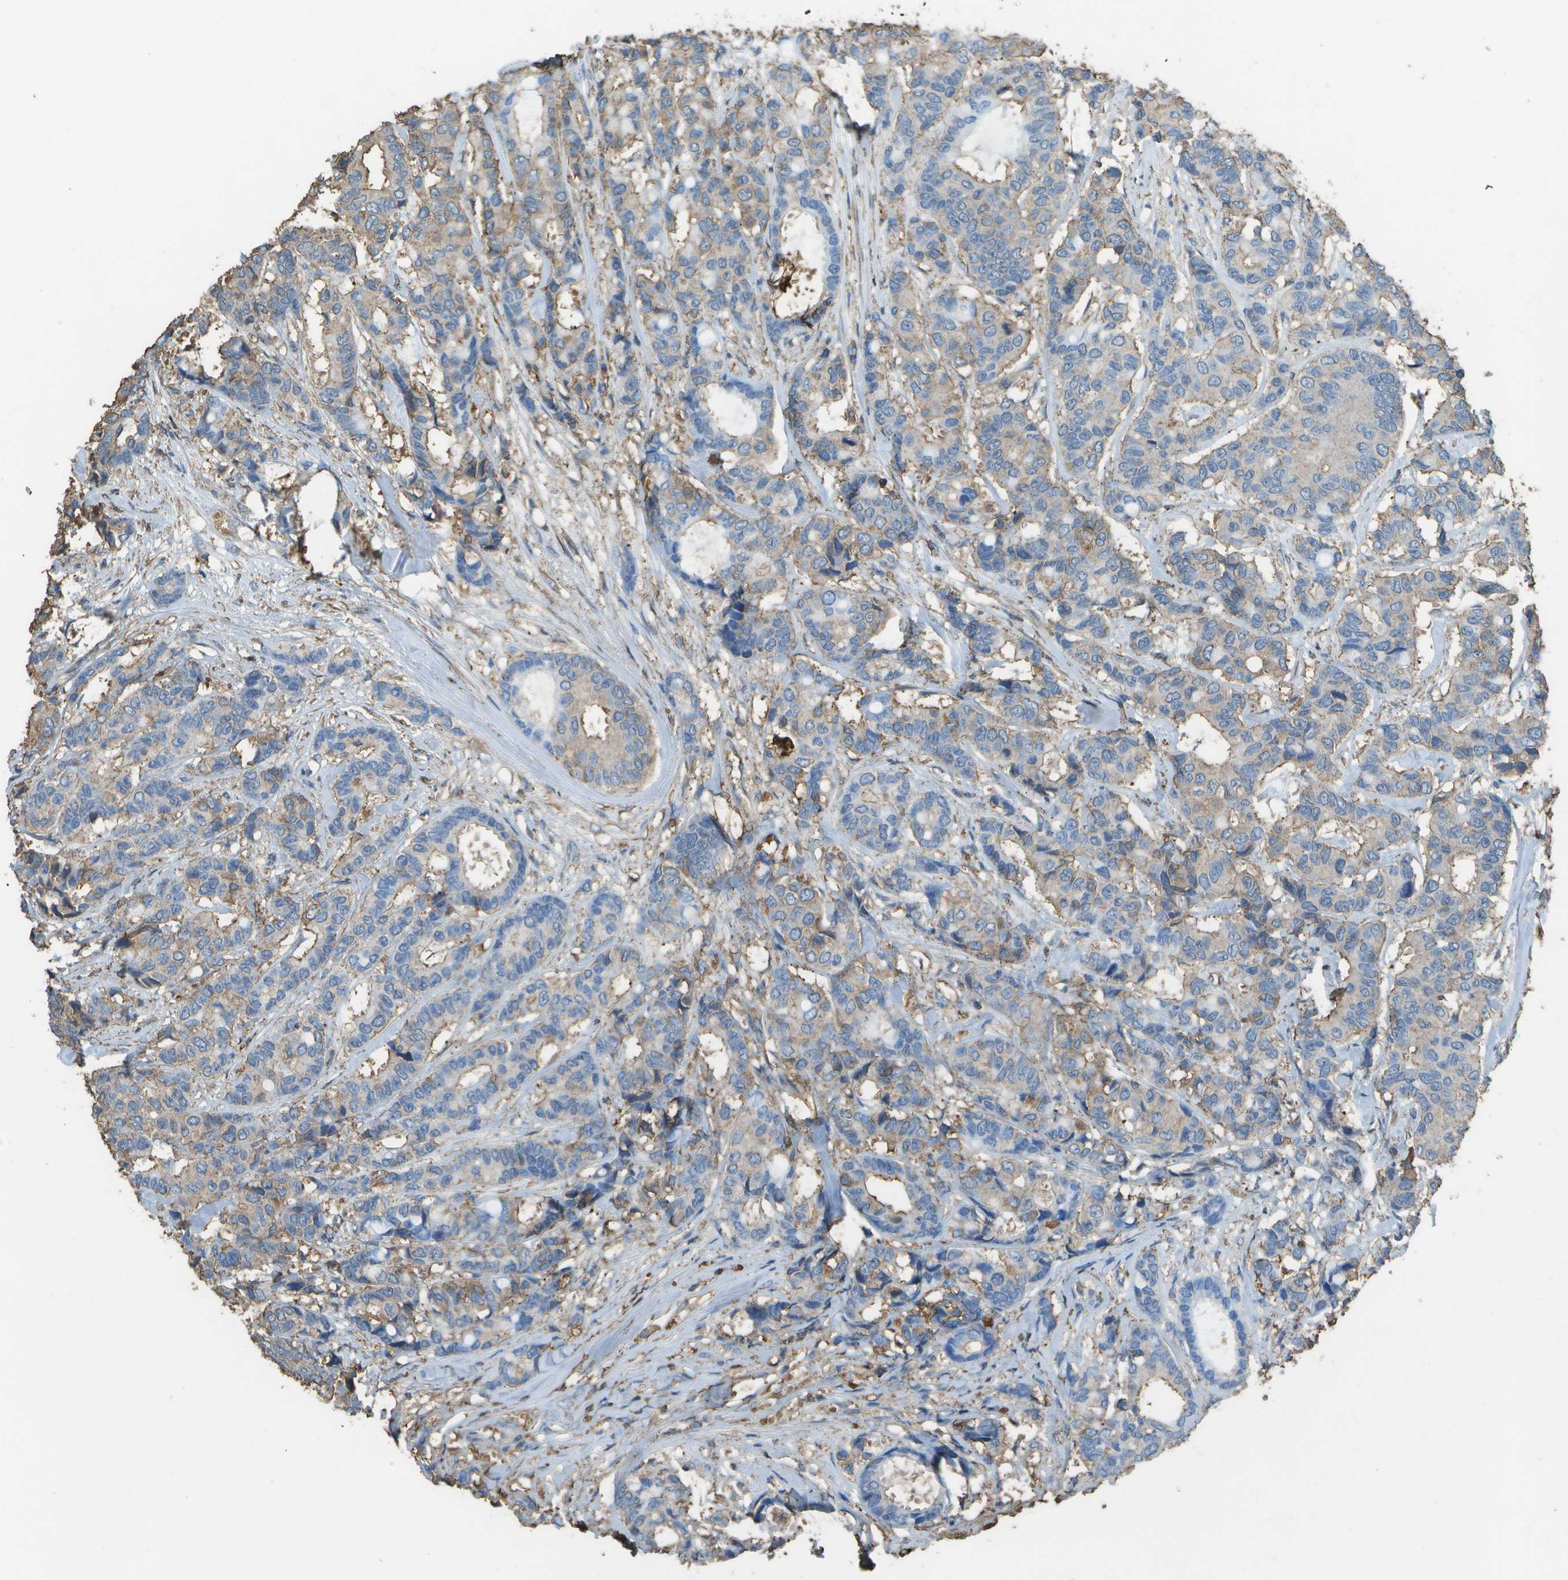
{"staining": {"intensity": "weak", "quantity": "25%-75%", "location": "cytoplasmic/membranous"}, "tissue": "breast cancer", "cell_type": "Tumor cells", "image_type": "cancer", "snomed": [{"axis": "morphology", "description": "Duct carcinoma"}, {"axis": "topography", "description": "Breast"}], "caption": "Weak cytoplasmic/membranous expression for a protein is present in approximately 25%-75% of tumor cells of invasive ductal carcinoma (breast) using IHC.", "gene": "CYP4F11", "patient": {"sex": "female", "age": 87}}